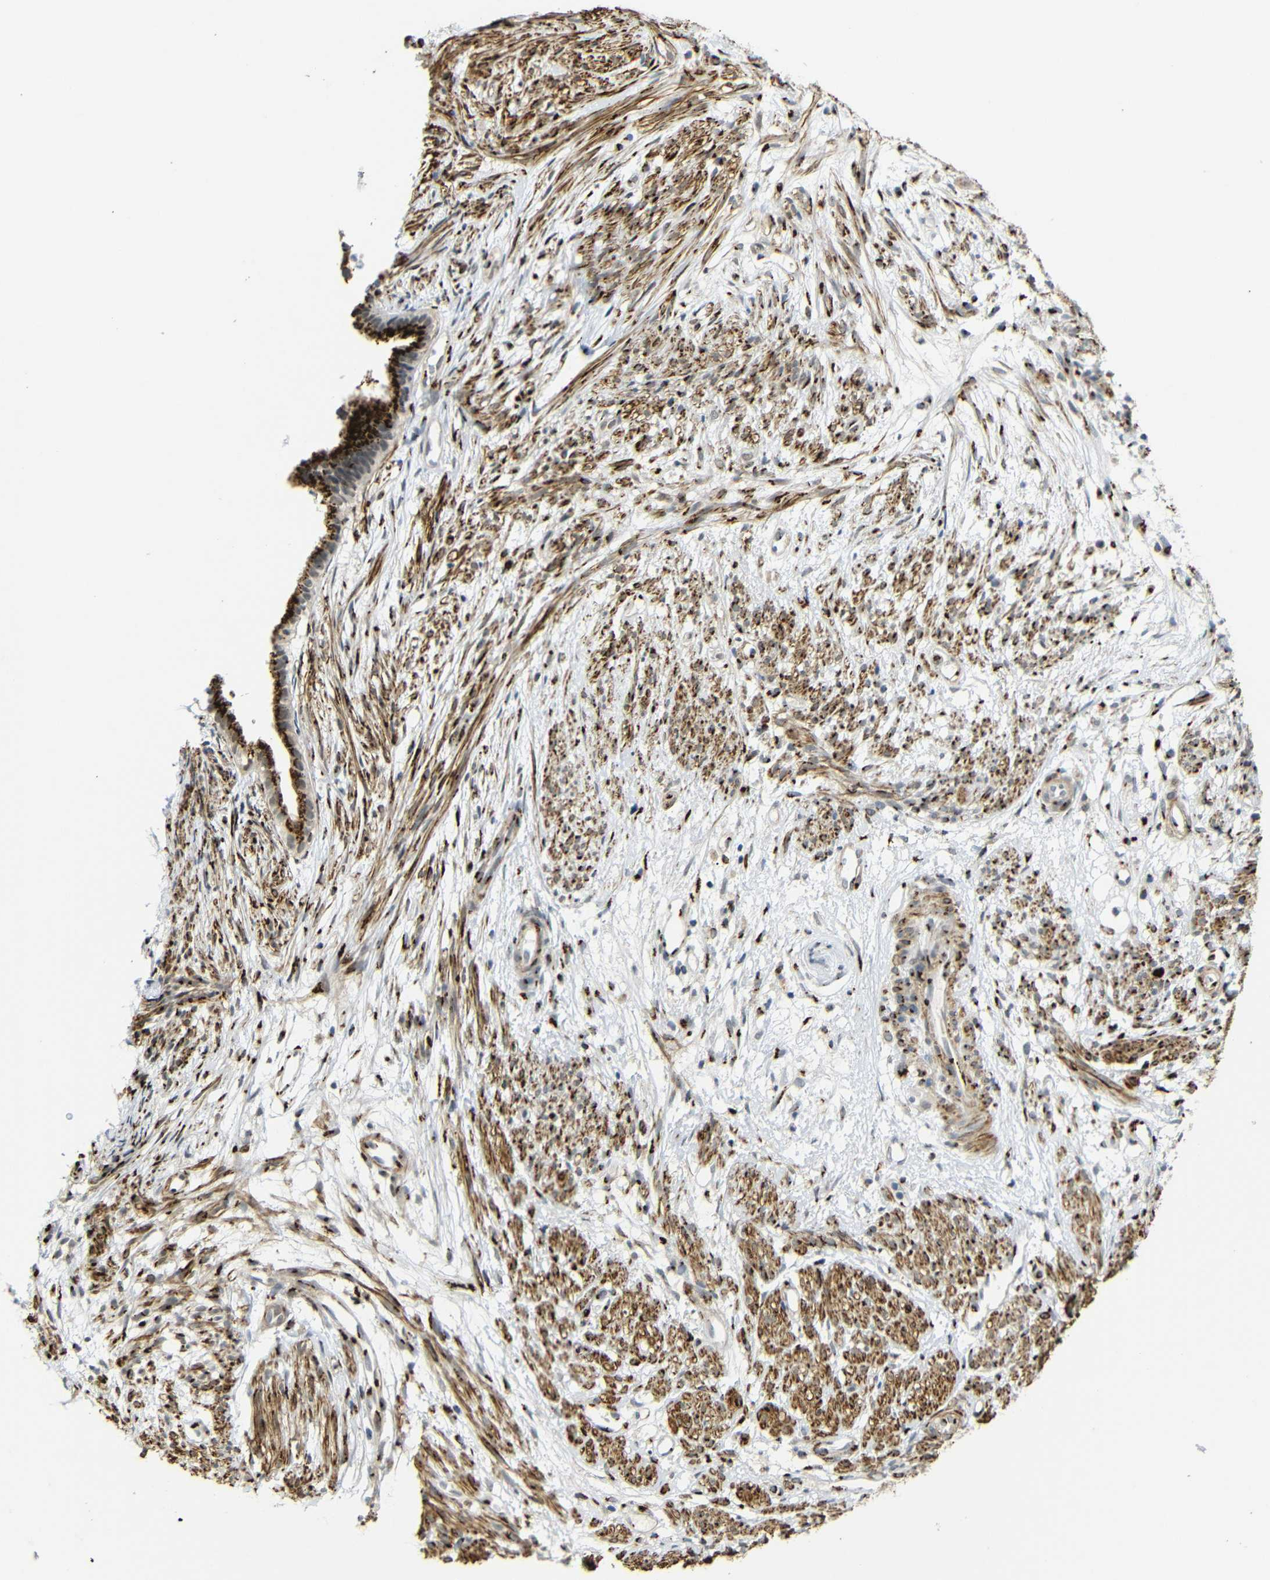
{"staining": {"intensity": "strong", "quantity": ">75%", "location": "cytoplasmic/membranous"}, "tissue": "cervical cancer", "cell_type": "Tumor cells", "image_type": "cancer", "snomed": [{"axis": "morphology", "description": "Normal tissue, NOS"}, {"axis": "morphology", "description": "Adenocarcinoma, NOS"}, {"axis": "topography", "description": "Cervix"}, {"axis": "topography", "description": "Endometrium"}], "caption": "About >75% of tumor cells in human cervical cancer (adenocarcinoma) reveal strong cytoplasmic/membranous protein expression as visualized by brown immunohistochemical staining.", "gene": "TGOLN2", "patient": {"sex": "female", "age": 86}}